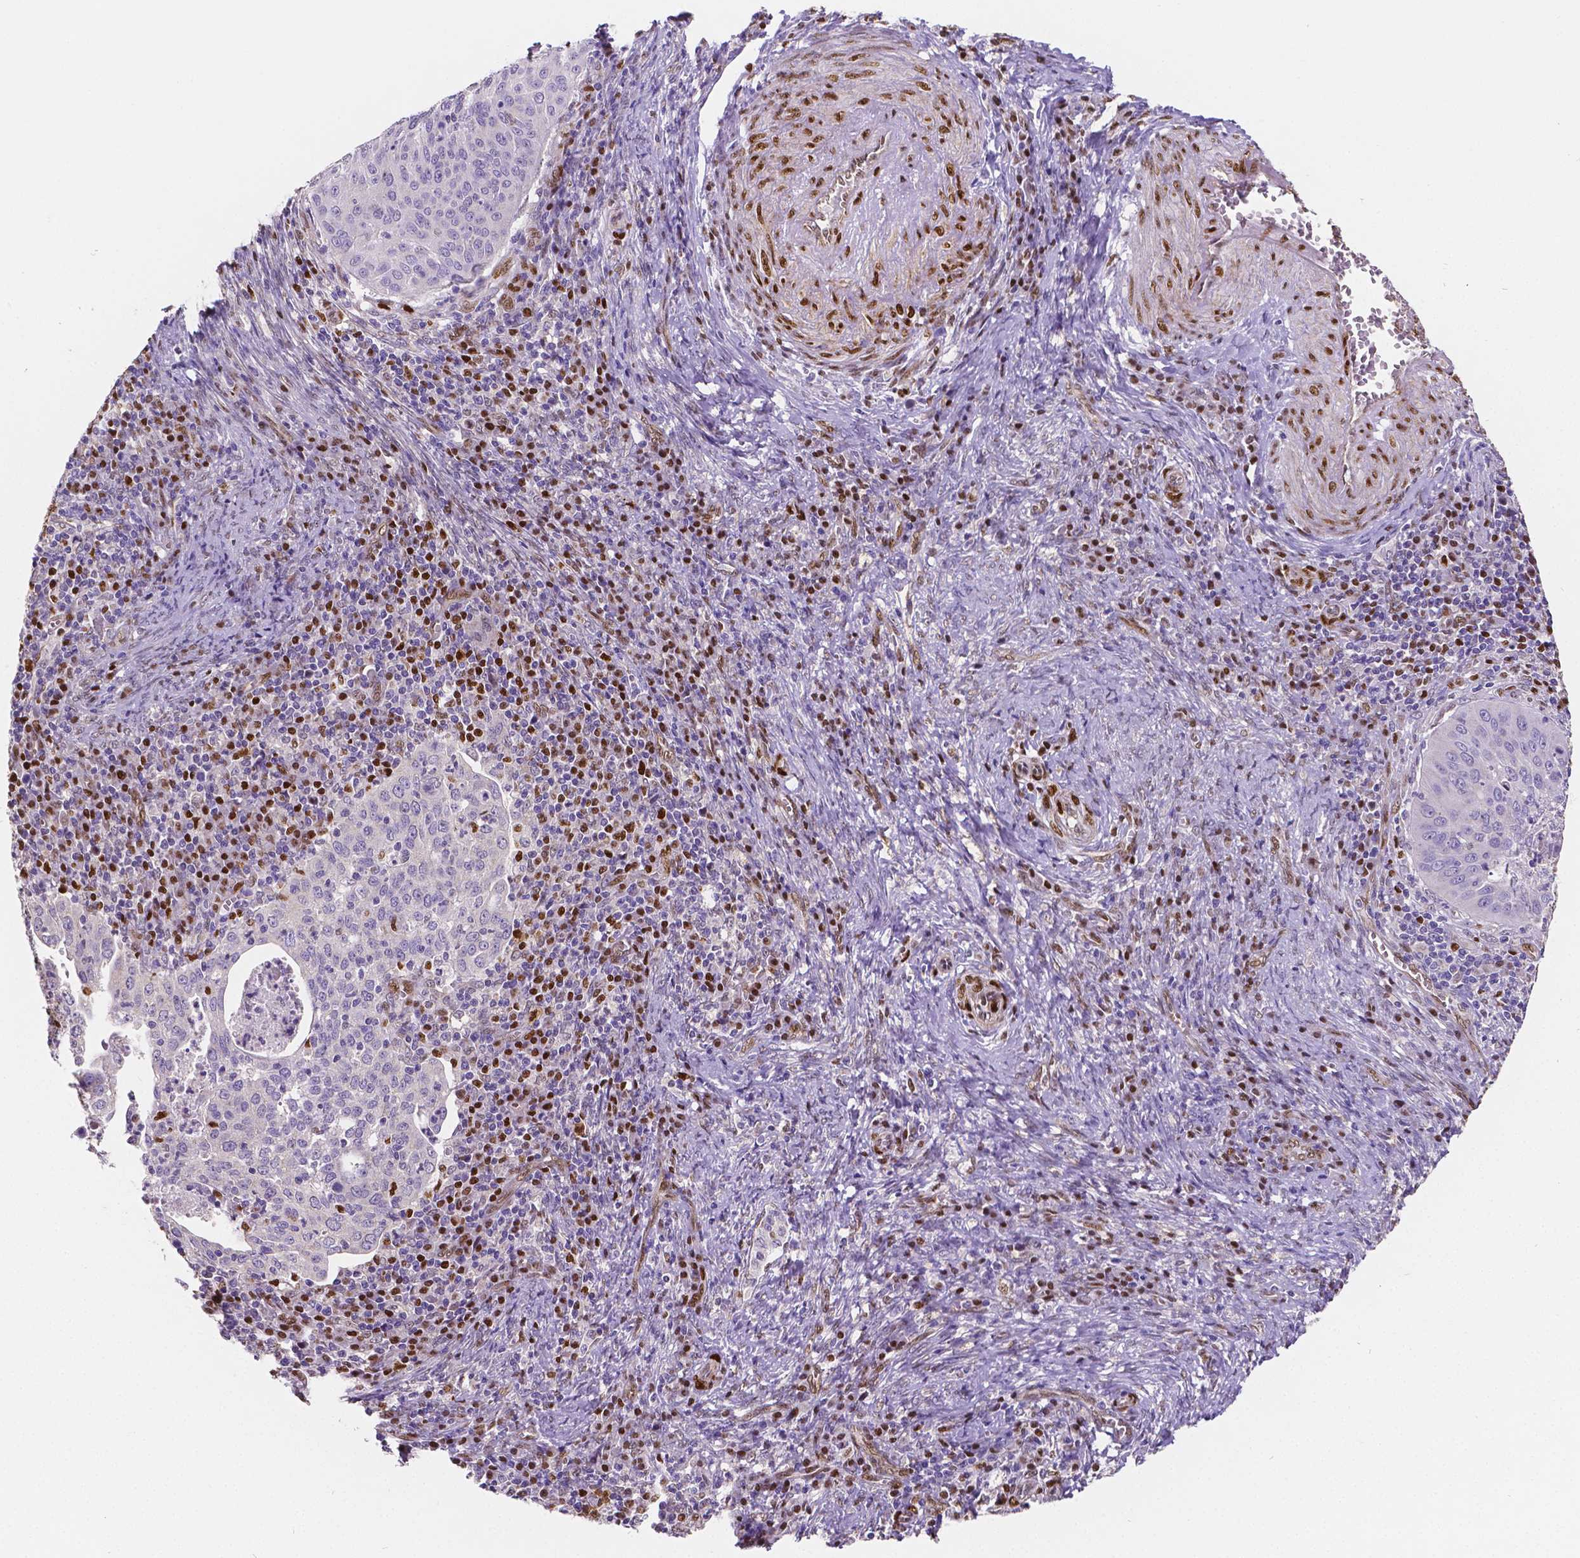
{"staining": {"intensity": "negative", "quantity": "none", "location": "none"}, "tissue": "cervical cancer", "cell_type": "Tumor cells", "image_type": "cancer", "snomed": [{"axis": "morphology", "description": "Squamous cell carcinoma, NOS"}, {"axis": "topography", "description": "Cervix"}], "caption": "This is a photomicrograph of IHC staining of cervical cancer (squamous cell carcinoma), which shows no expression in tumor cells. The staining was performed using DAB (3,3'-diaminobenzidine) to visualize the protein expression in brown, while the nuclei were stained in blue with hematoxylin (Magnification: 20x).", "gene": "MEF2C", "patient": {"sex": "female", "age": 39}}